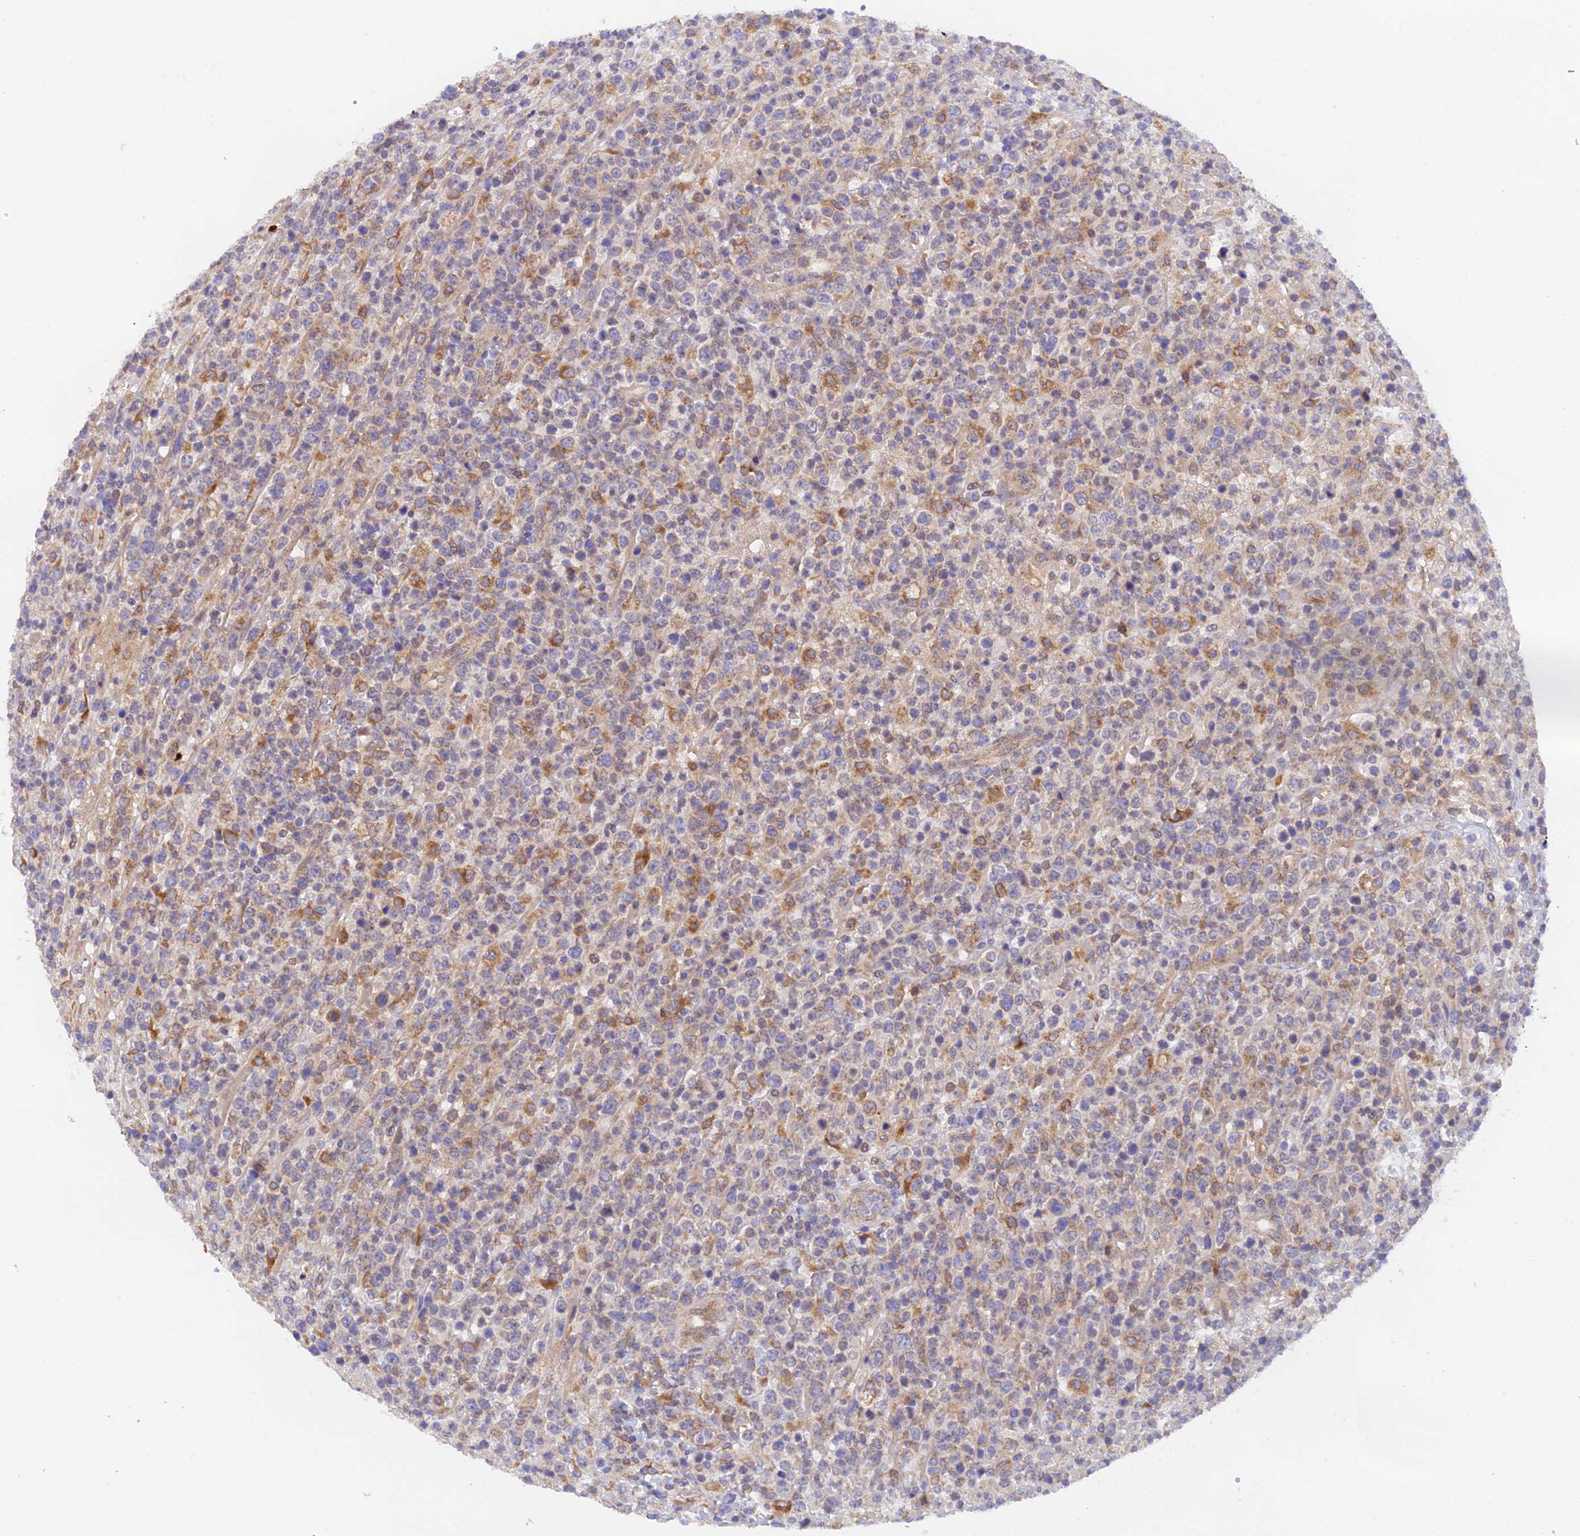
{"staining": {"intensity": "moderate", "quantity": "<25%", "location": "cytoplasmic/membranous"}, "tissue": "lymphoma", "cell_type": "Tumor cells", "image_type": "cancer", "snomed": [{"axis": "morphology", "description": "Malignant lymphoma, non-Hodgkin's type, High grade"}, {"axis": "topography", "description": "Colon"}], "caption": "A high-resolution histopathology image shows IHC staining of high-grade malignant lymphoma, non-Hodgkin's type, which demonstrates moderate cytoplasmic/membranous positivity in approximately <25% of tumor cells. The protein is shown in brown color, while the nuclei are stained blue.", "gene": "RANBP6", "patient": {"sex": "female", "age": 53}}